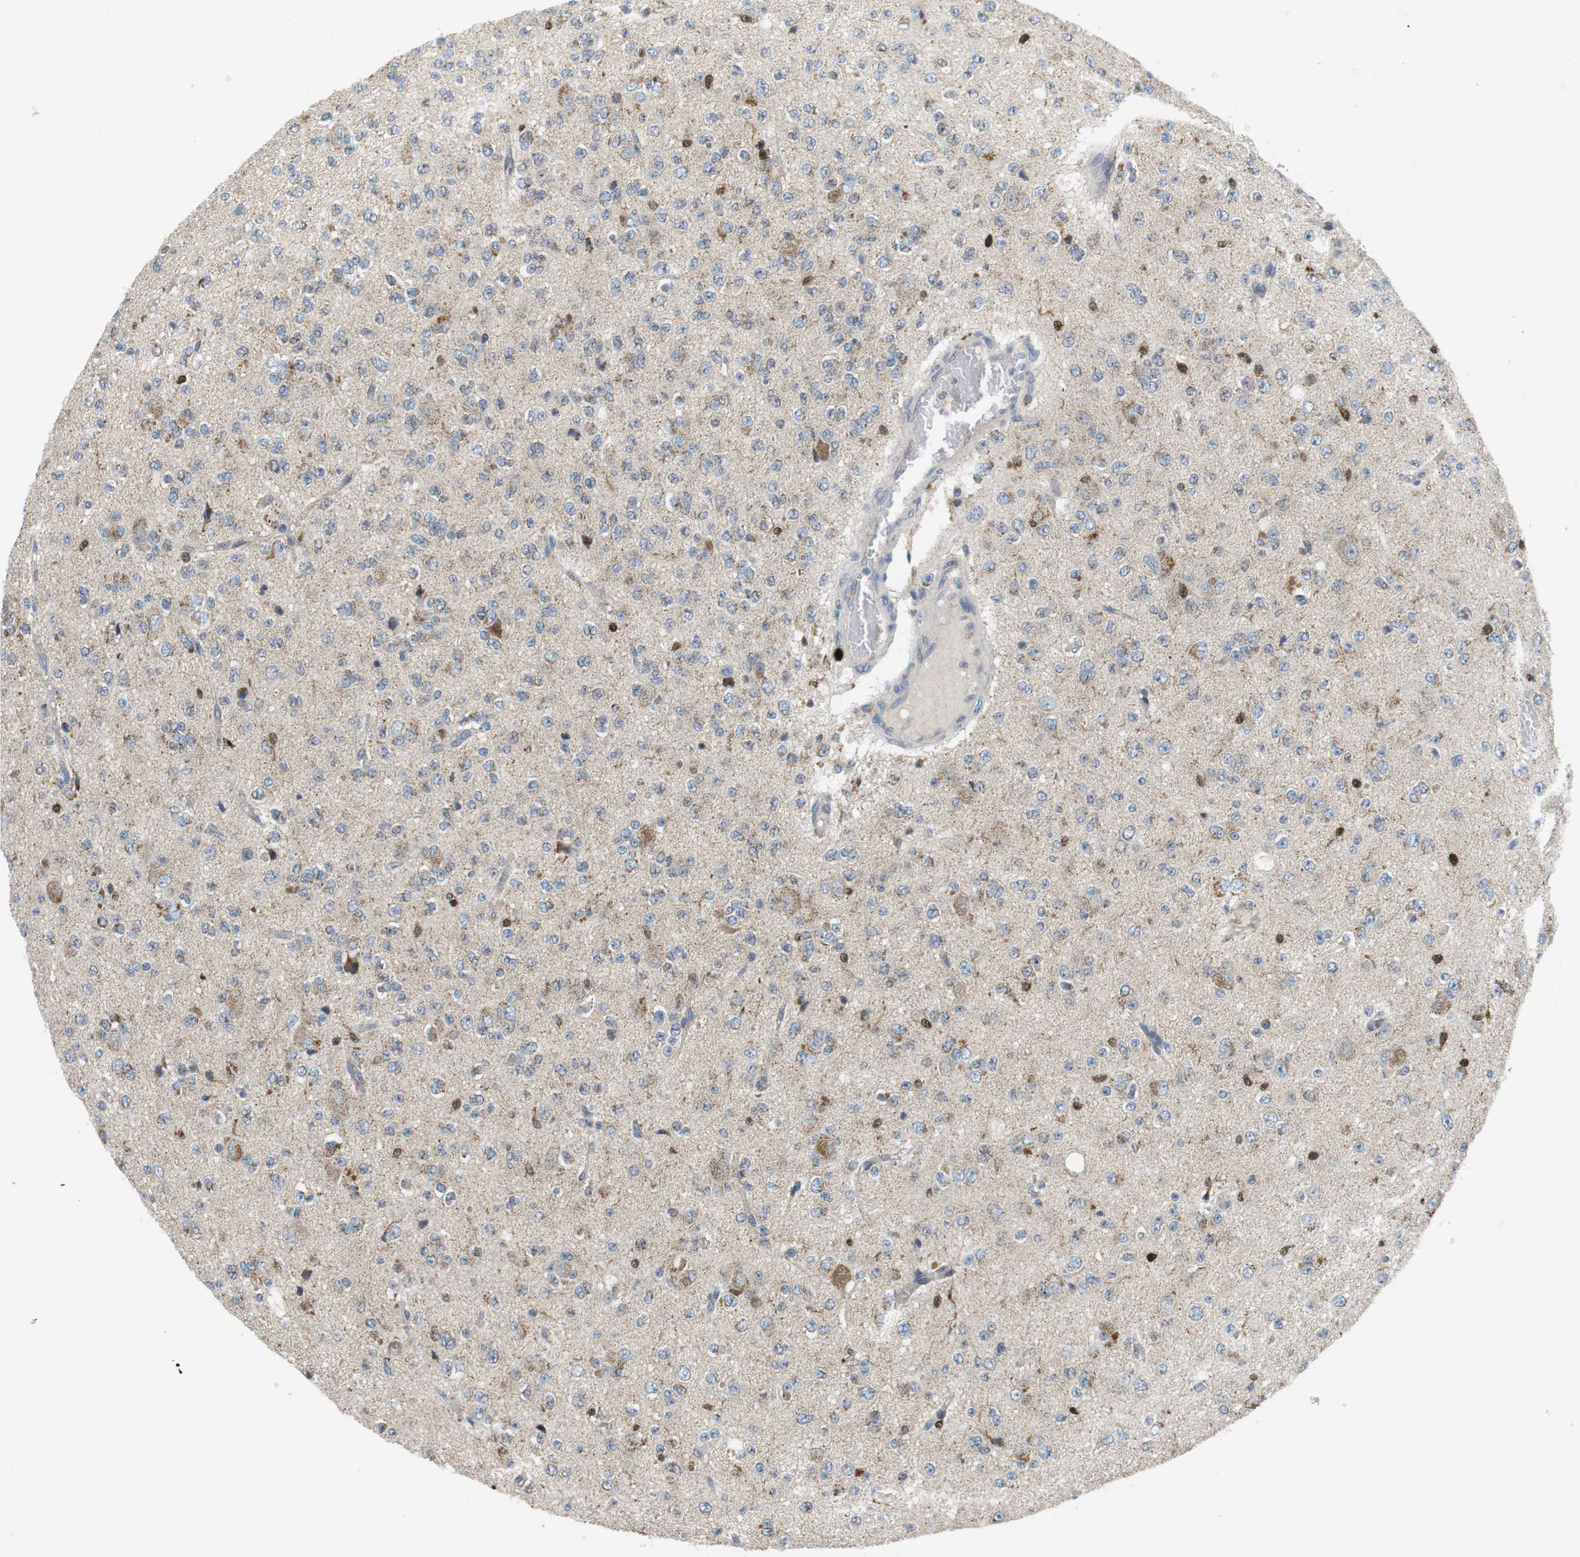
{"staining": {"intensity": "moderate", "quantity": "25%-75%", "location": "cytoplasmic/membranous"}, "tissue": "glioma", "cell_type": "Tumor cells", "image_type": "cancer", "snomed": [{"axis": "morphology", "description": "Glioma, malignant, High grade"}, {"axis": "topography", "description": "pancreas cauda"}], "caption": "Brown immunohistochemical staining in glioma demonstrates moderate cytoplasmic/membranous positivity in about 25%-75% of tumor cells.", "gene": "BACE1", "patient": {"sex": "male", "age": 60}}